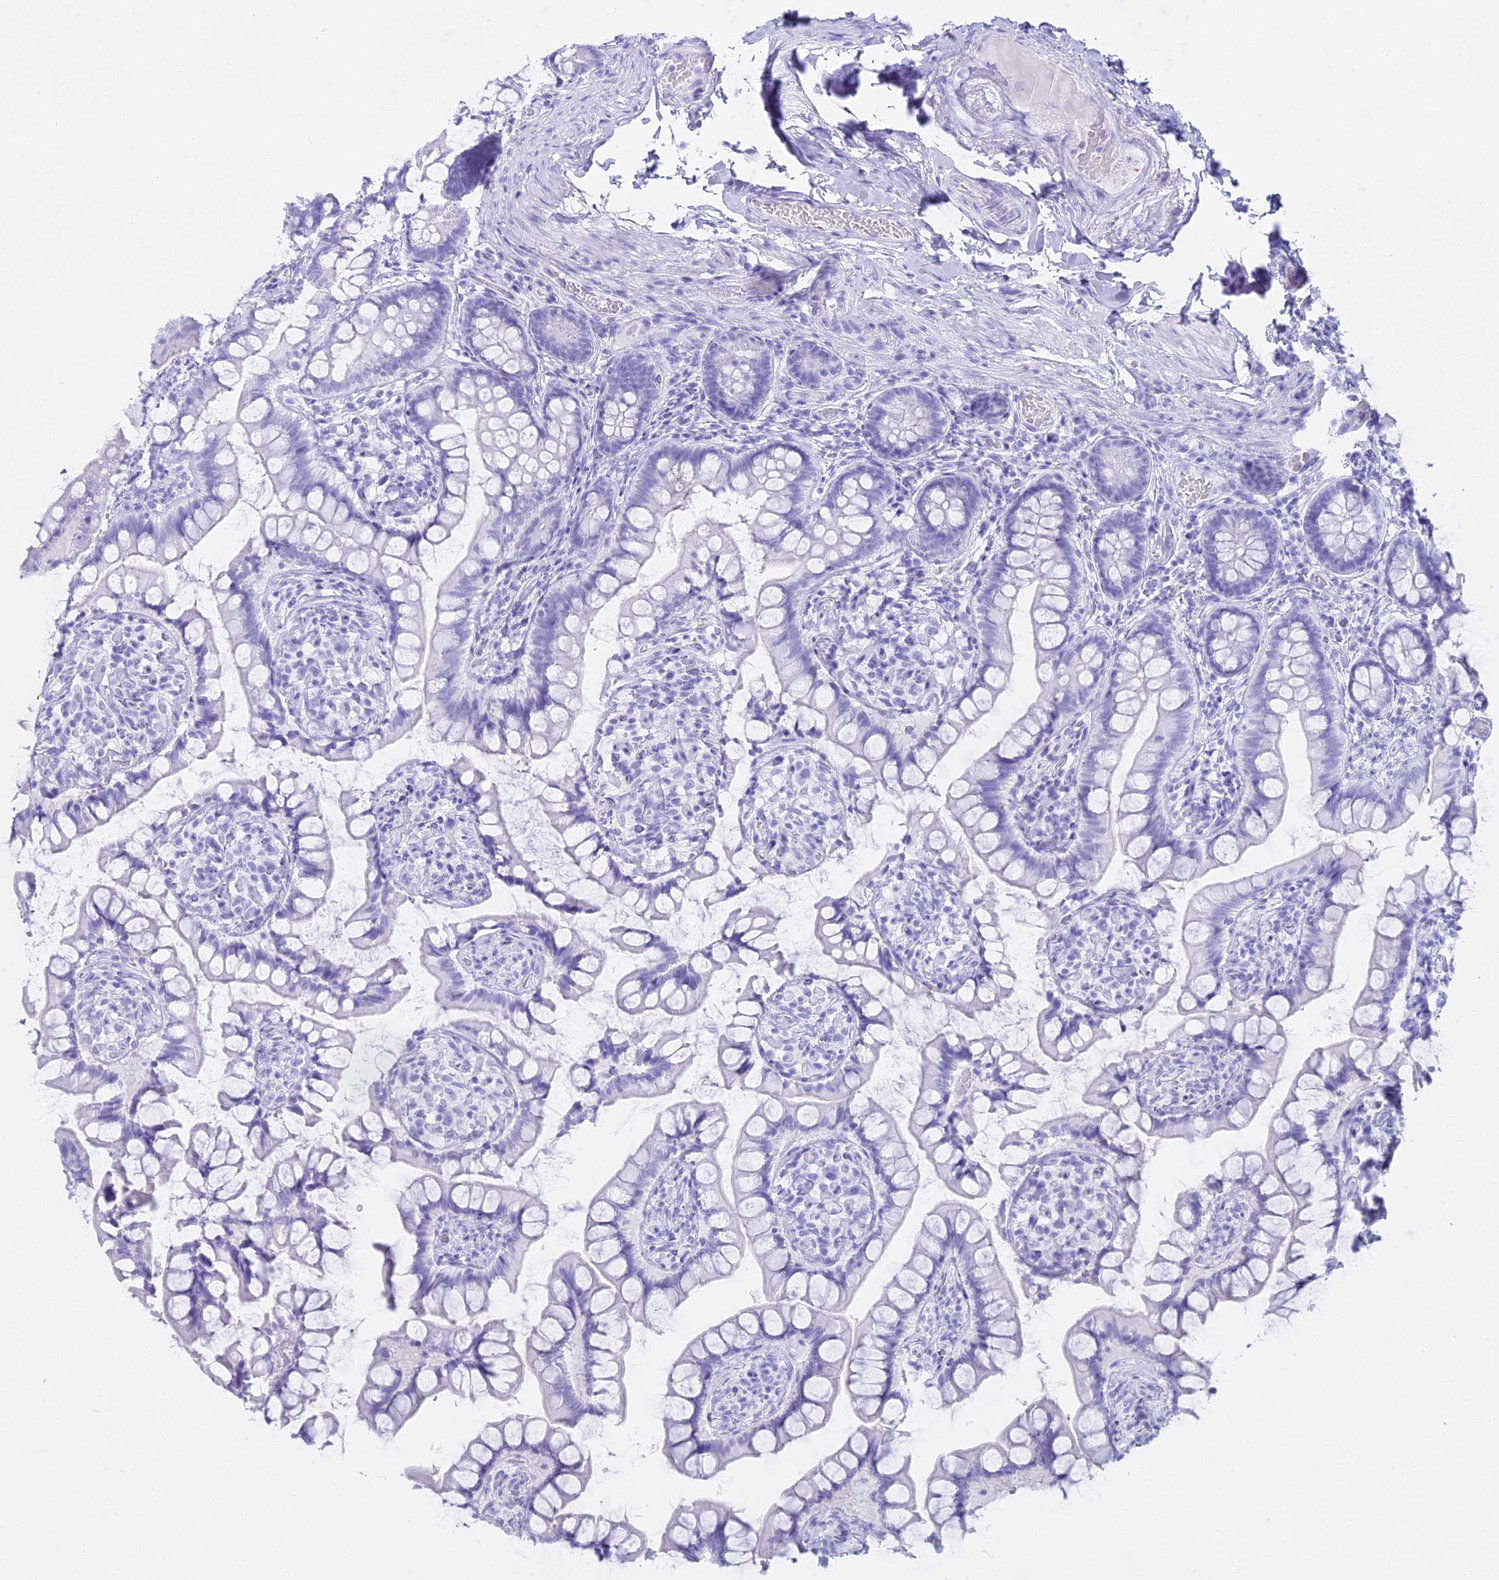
{"staining": {"intensity": "negative", "quantity": "none", "location": "none"}, "tissue": "small intestine", "cell_type": "Glandular cells", "image_type": "normal", "snomed": [{"axis": "morphology", "description": "Normal tissue, NOS"}, {"axis": "topography", "description": "Small intestine"}], "caption": "Immunohistochemical staining of unremarkable small intestine shows no significant expression in glandular cells. (IHC, brightfield microscopy, high magnification).", "gene": "CGB1", "patient": {"sex": "male", "age": 70}}